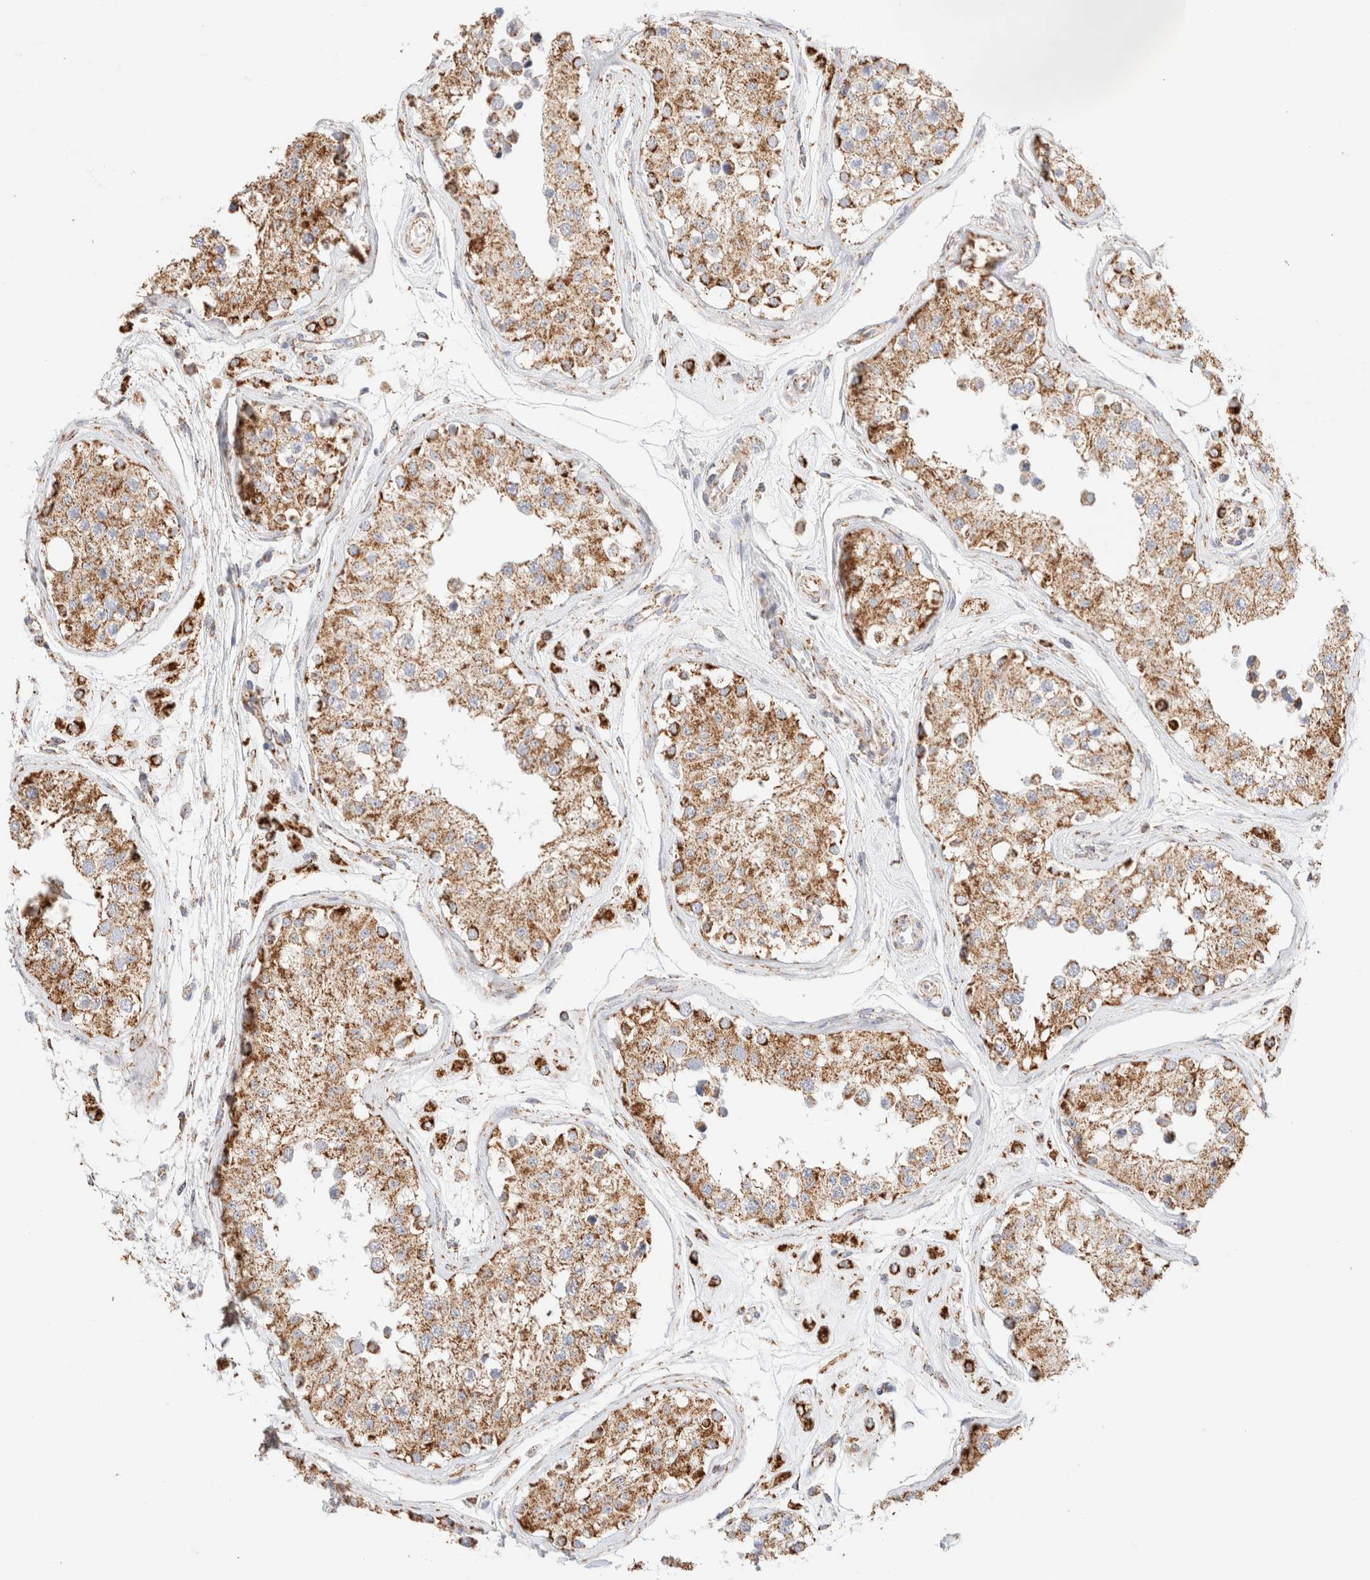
{"staining": {"intensity": "moderate", "quantity": ">75%", "location": "cytoplasmic/membranous"}, "tissue": "testis", "cell_type": "Cells in seminiferous ducts", "image_type": "normal", "snomed": [{"axis": "morphology", "description": "Normal tissue, NOS"}, {"axis": "morphology", "description": "Adenocarcinoma, metastatic, NOS"}, {"axis": "topography", "description": "Testis"}], "caption": "Immunohistochemical staining of unremarkable testis displays >75% levels of moderate cytoplasmic/membranous protein positivity in about >75% of cells in seminiferous ducts. (Stains: DAB in brown, nuclei in blue, Microscopy: brightfield microscopy at high magnification).", "gene": "PHB2", "patient": {"sex": "male", "age": 26}}